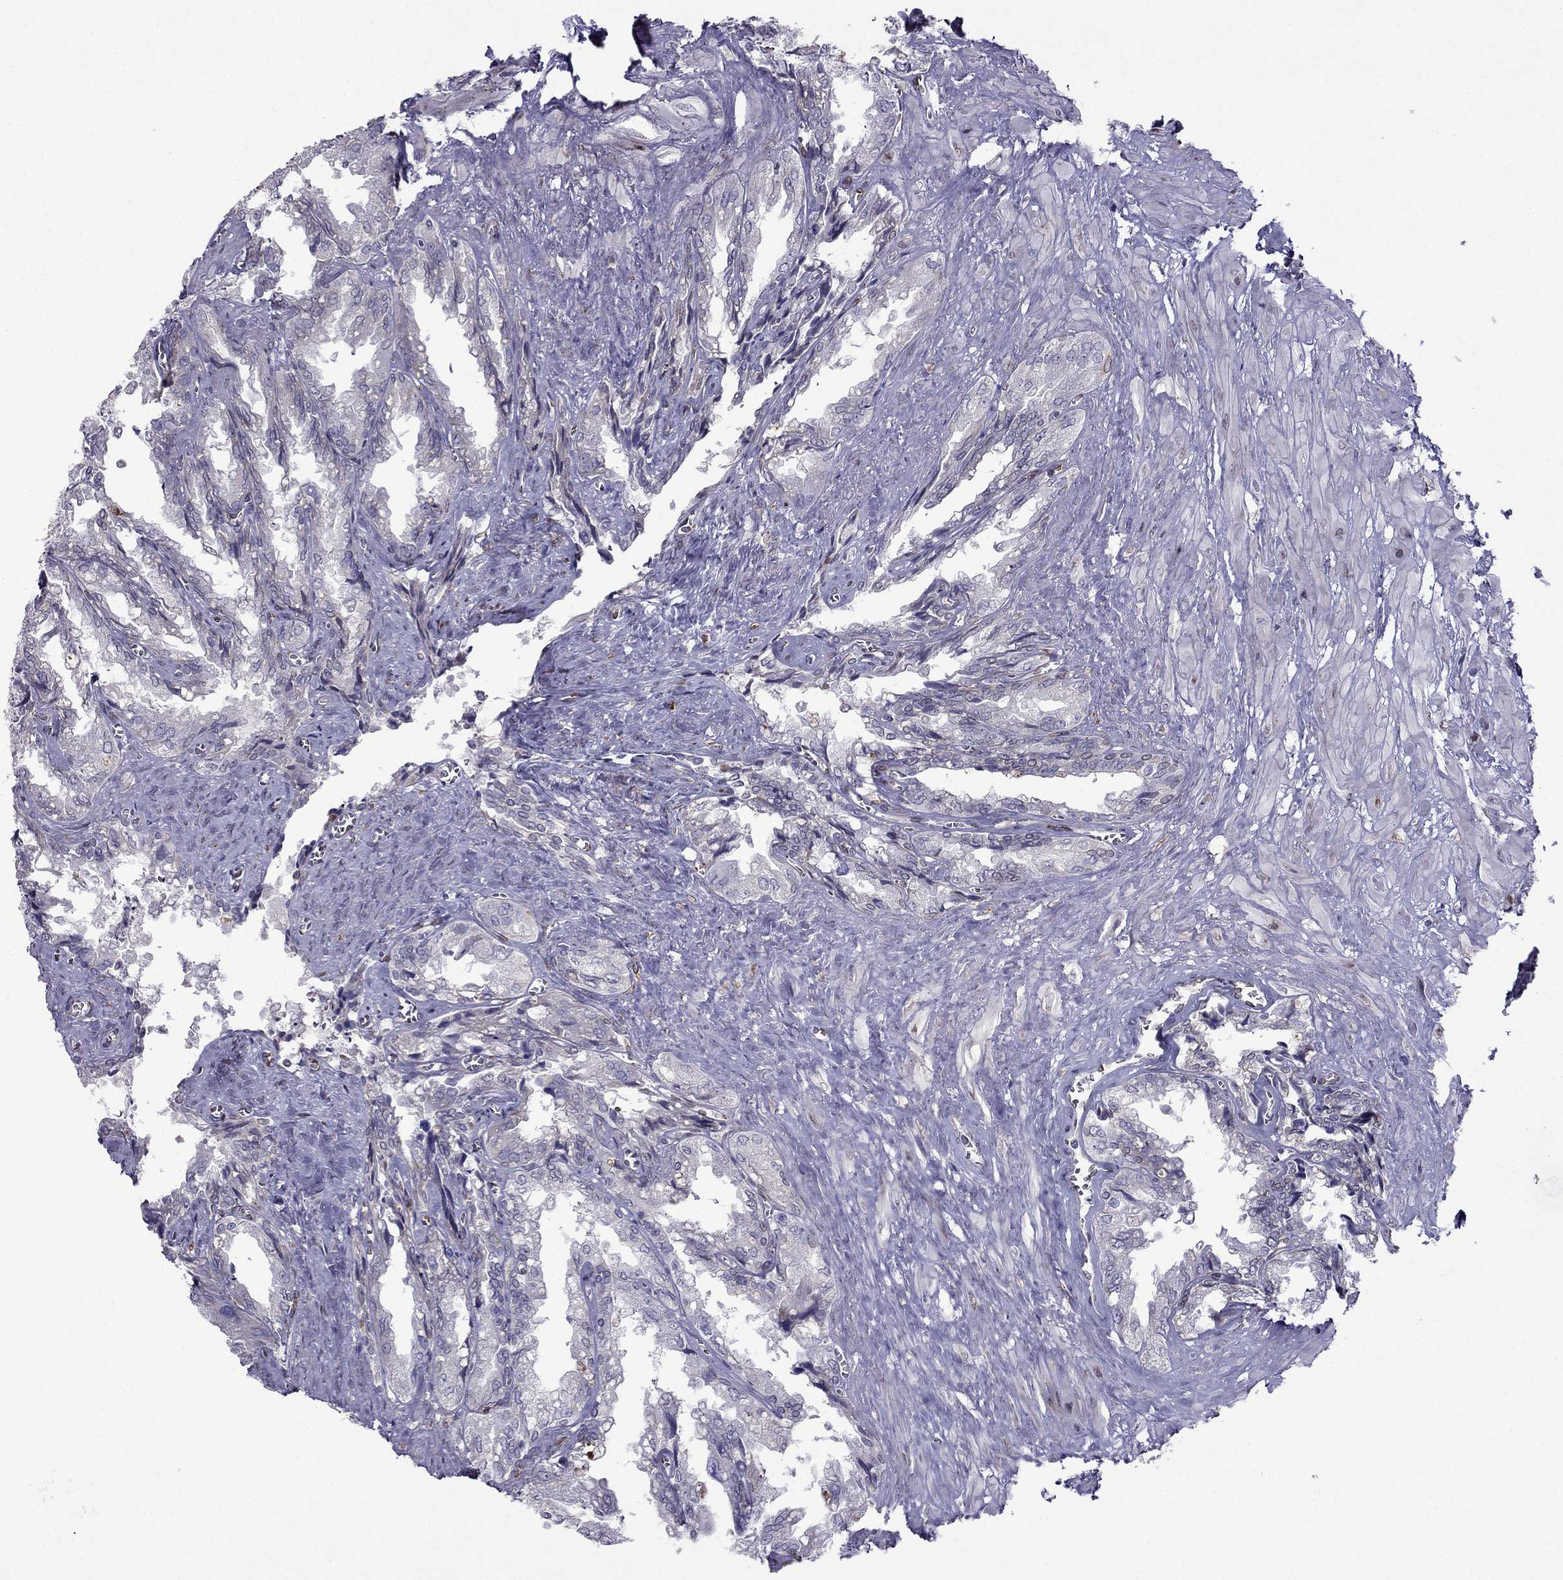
{"staining": {"intensity": "moderate", "quantity": "<25%", "location": "cytoplasmic/membranous"}, "tissue": "seminal vesicle", "cell_type": "Glandular cells", "image_type": "normal", "snomed": [{"axis": "morphology", "description": "Normal tissue, NOS"}, {"axis": "topography", "description": "Seminal veicle"}], "caption": "This micrograph exhibits IHC staining of unremarkable human seminal vesicle, with low moderate cytoplasmic/membranous expression in about <25% of glandular cells.", "gene": "IKBIP", "patient": {"sex": "male", "age": 67}}